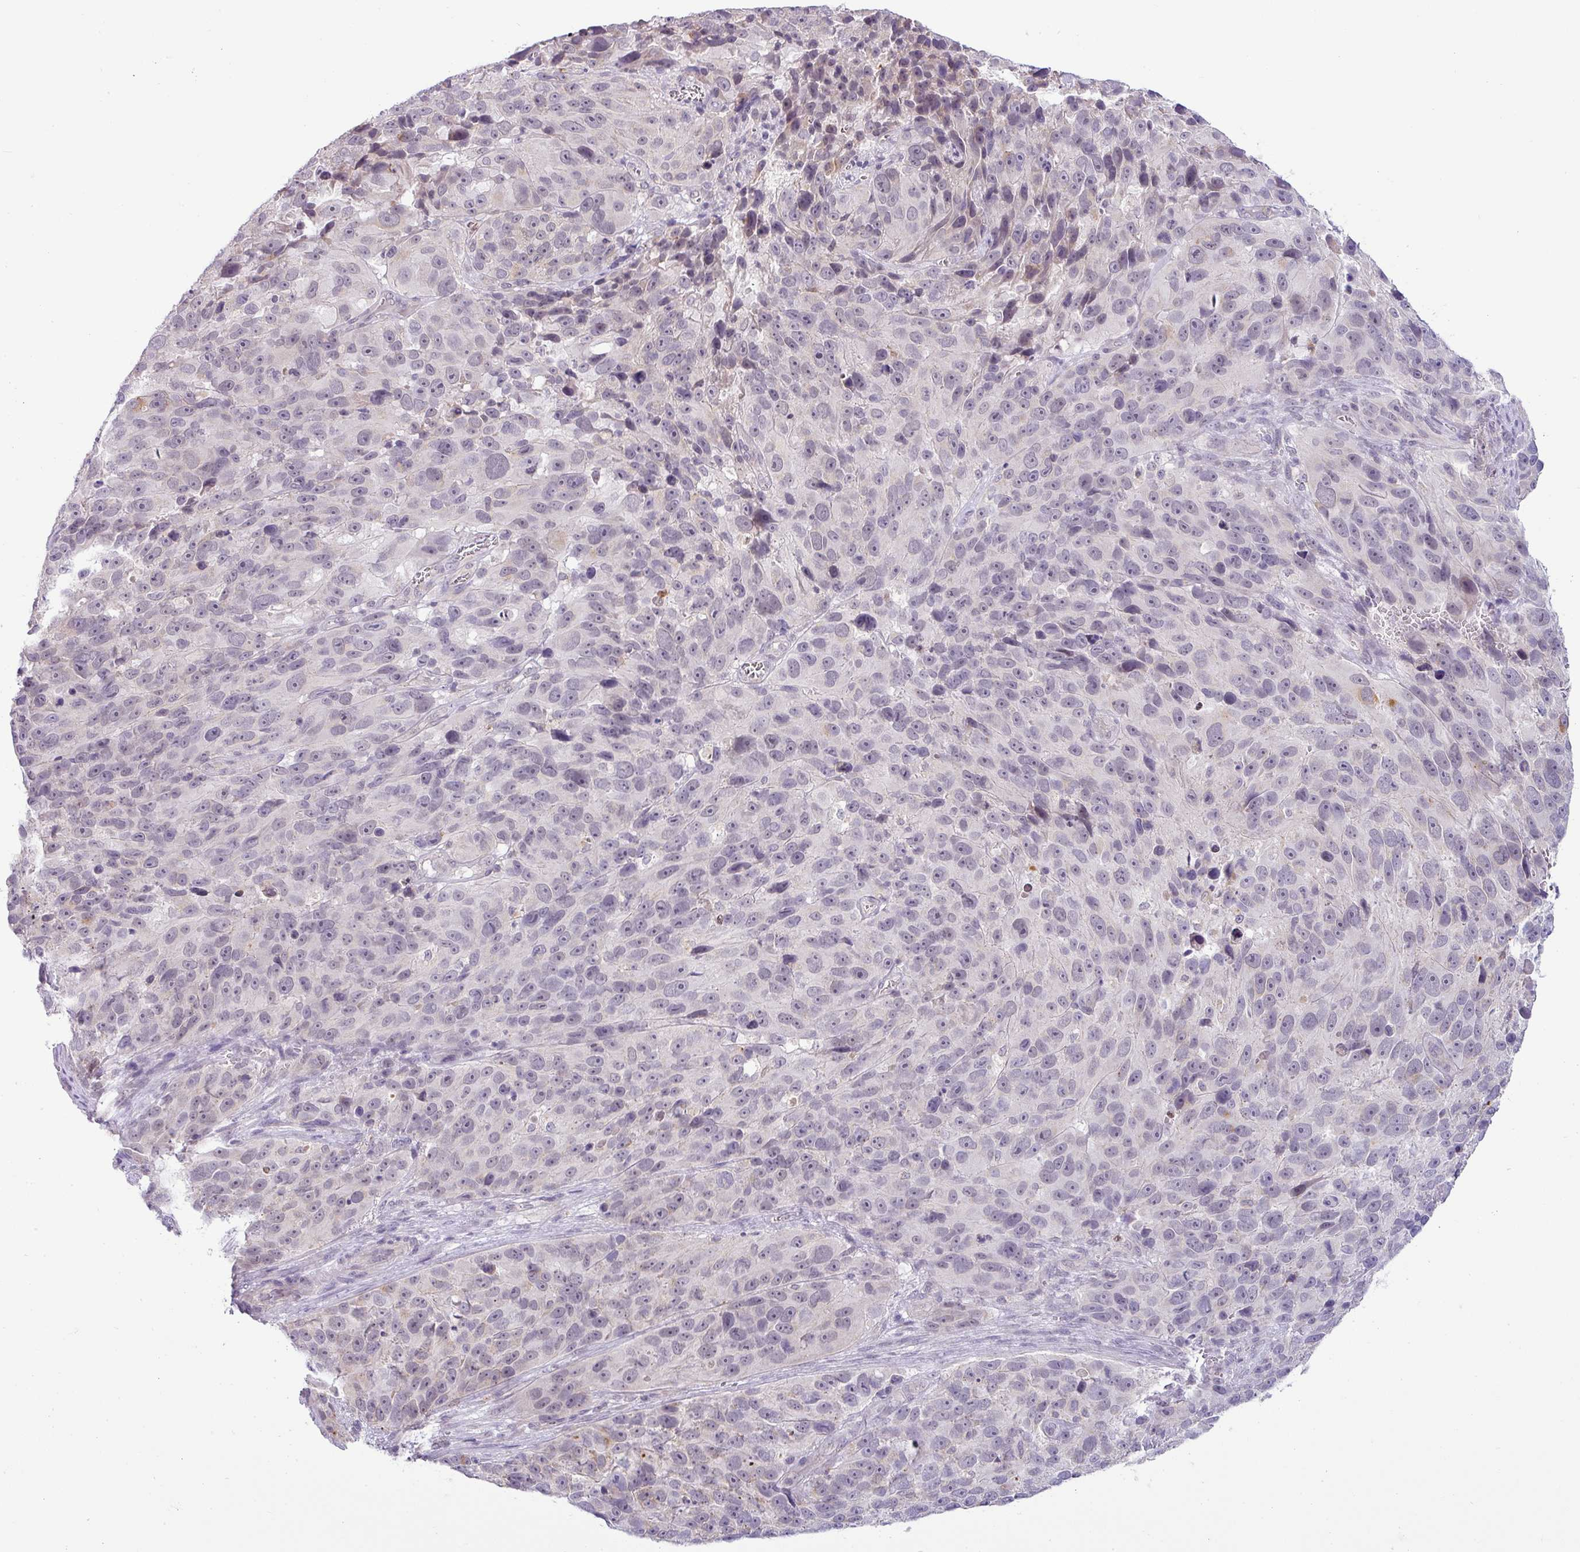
{"staining": {"intensity": "negative", "quantity": "none", "location": "none"}, "tissue": "melanoma", "cell_type": "Tumor cells", "image_type": "cancer", "snomed": [{"axis": "morphology", "description": "Malignant melanoma, NOS"}, {"axis": "topography", "description": "Skin"}], "caption": "Tumor cells show no significant positivity in malignant melanoma.", "gene": "HBEGF", "patient": {"sex": "male", "age": 84}}